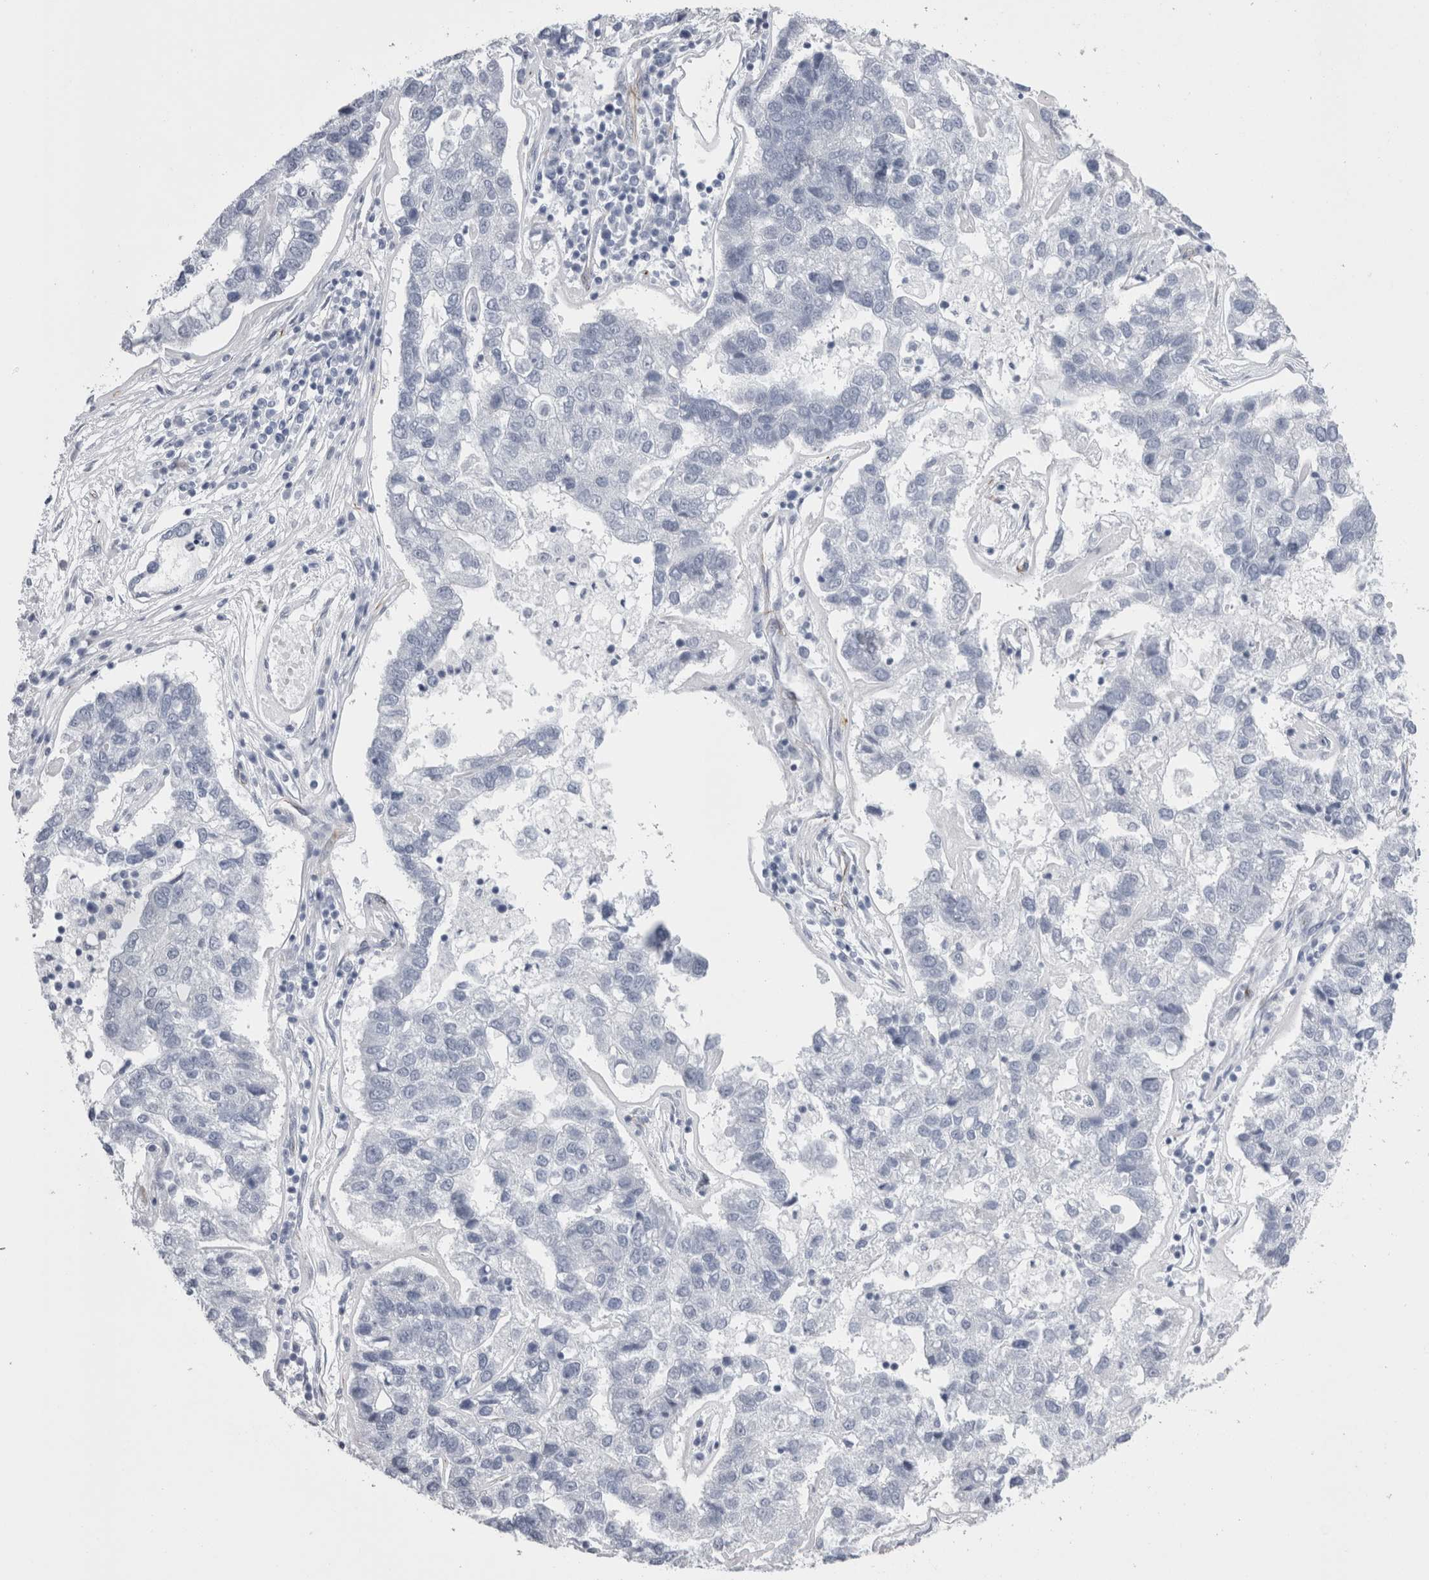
{"staining": {"intensity": "negative", "quantity": "none", "location": "none"}, "tissue": "pancreatic cancer", "cell_type": "Tumor cells", "image_type": "cancer", "snomed": [{"axis": "morphology", "description": "Adenocarcinoma, NOS"}, {"axis": "topography", "description": "Pancreas"}], "caption": "IHC image of human pancreatic adenocarcinoma stained for a protein (brown), which reveals no staining in tumor cells.", "gene": "VWDE", "patient": {"sex": "female", "age": 61}}